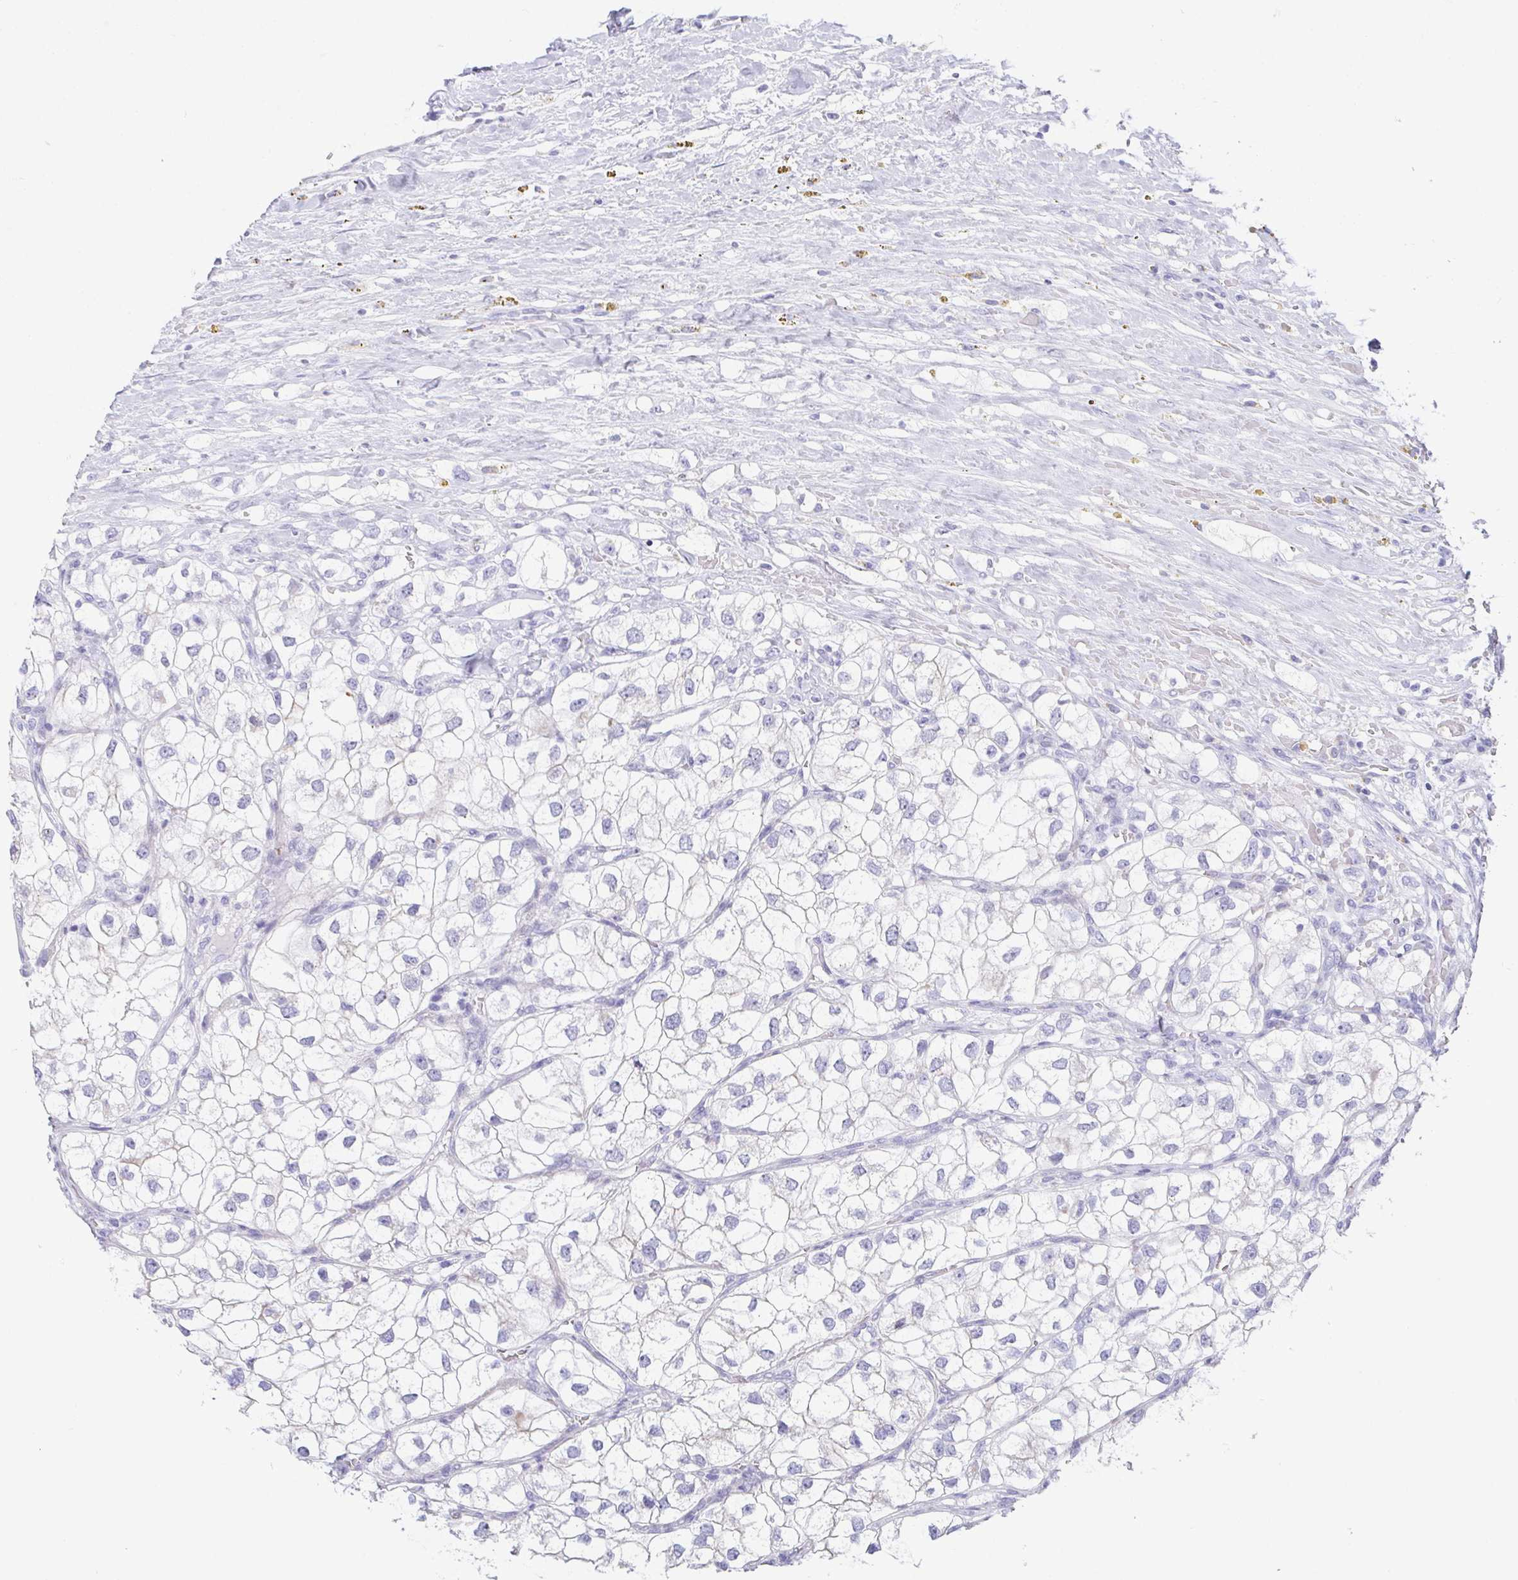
{"staining": {"intensity": "negative", "quantity": "none", "location": "none"}, "tissue": "renal cancer", "cell_type": "Tumor cells", "image_type": "cancer", "snomed": [{"axis": "morphology", "description": "Adenocarcinoma, NOS"}, {"axis": "topography", "description": "Kidney"}], "caption": "Immunohistochemistry of renal adenocarcinoma exhibits no expression in tumor cells.", "gene": "TEX19", "patient": {"sex": "male", "age": 59}}